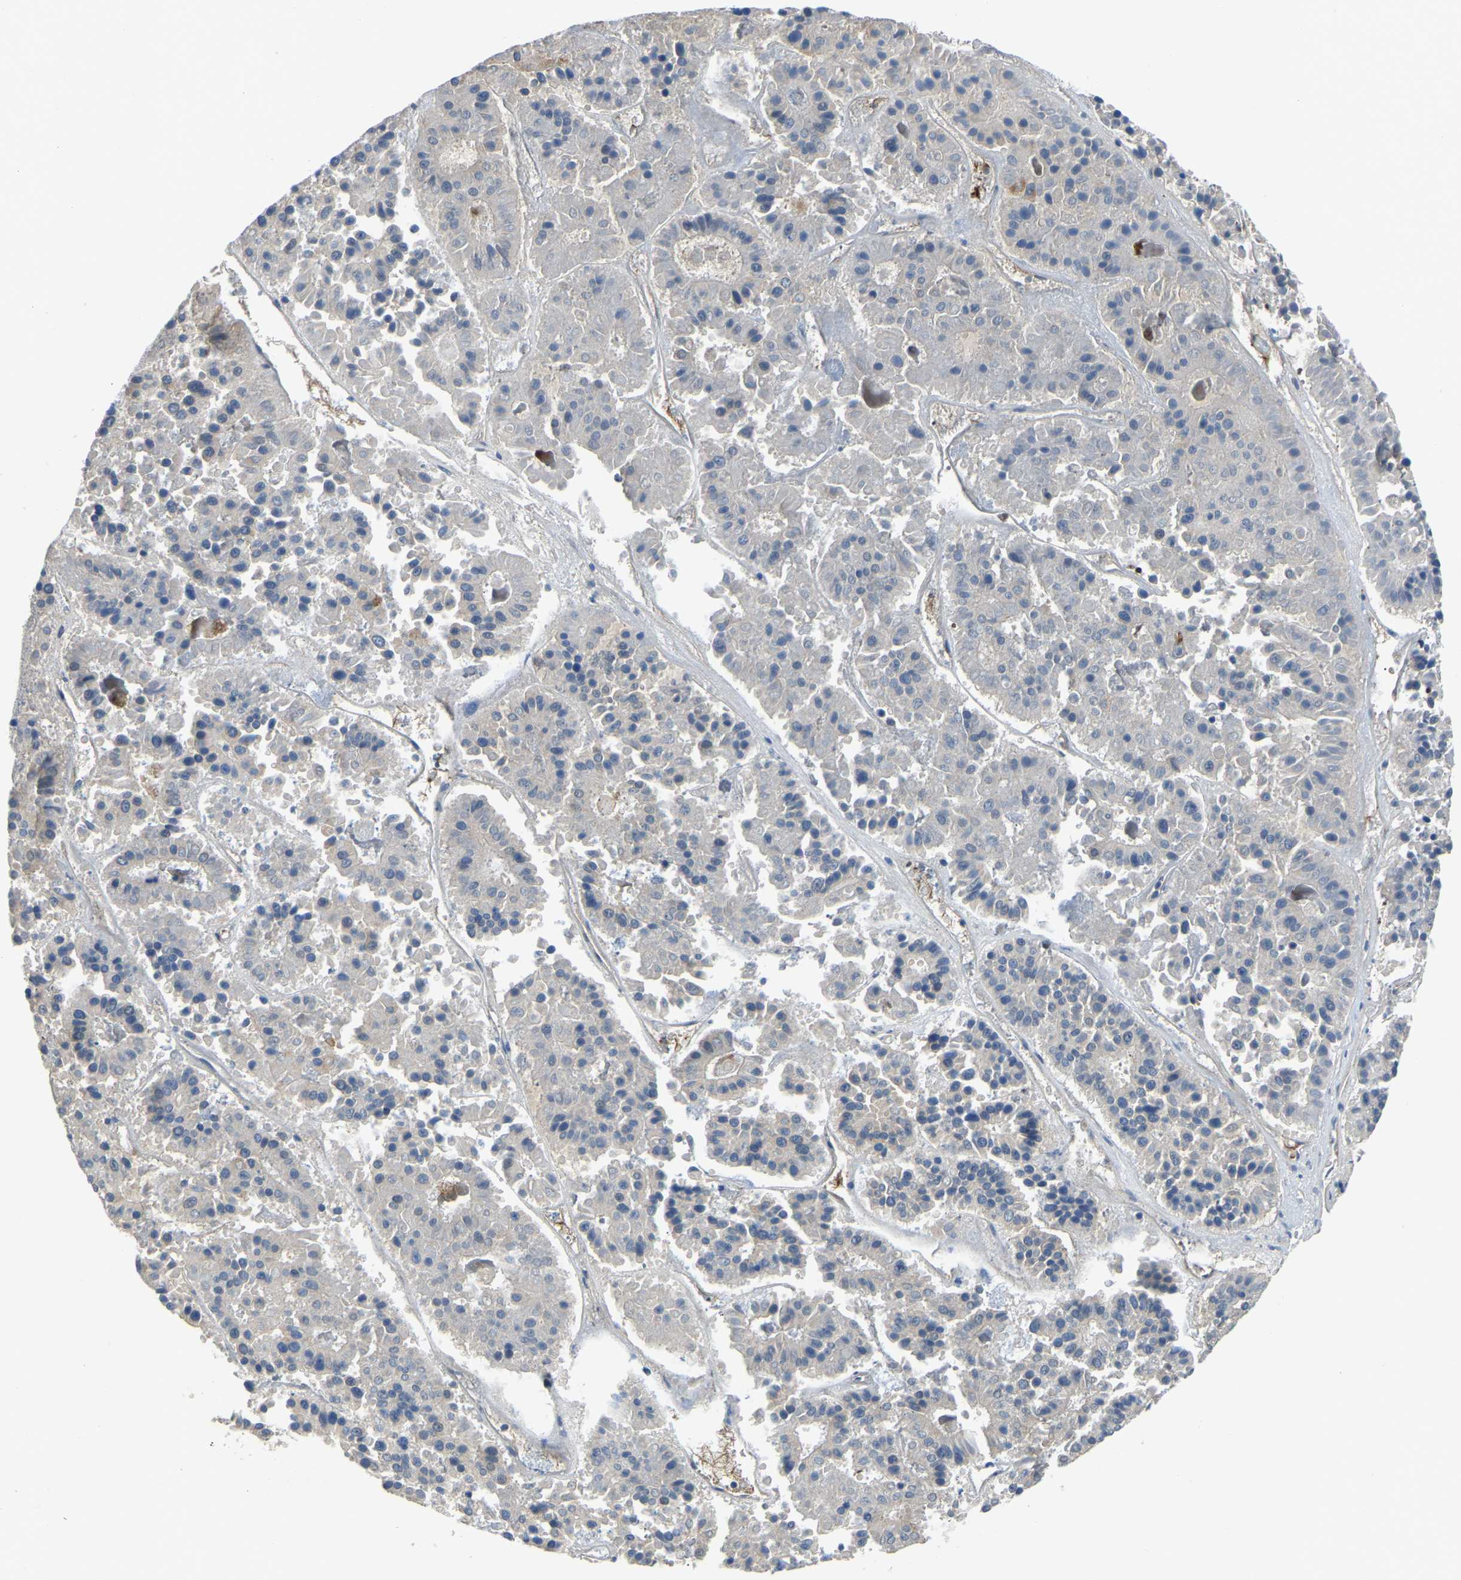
{"staining": {"intensity": "negative", "quantity": "none", "location": "none"}, "tissue": "pancreatic cancer", "cell_type": "Tumor cells", "image_type": "cancer", "snomed": [{"axis": "morphology", "description": "Adenocarcinoma, NOS"}, {"axis": "topography", "description": "Pancreas"}], "caption": "There is no significant positivity in tumor cells of pancreatic cancer (adenocarcinoma).", "gene": "HIGD2B", "patient": {"sex": "male", "age": 50}}